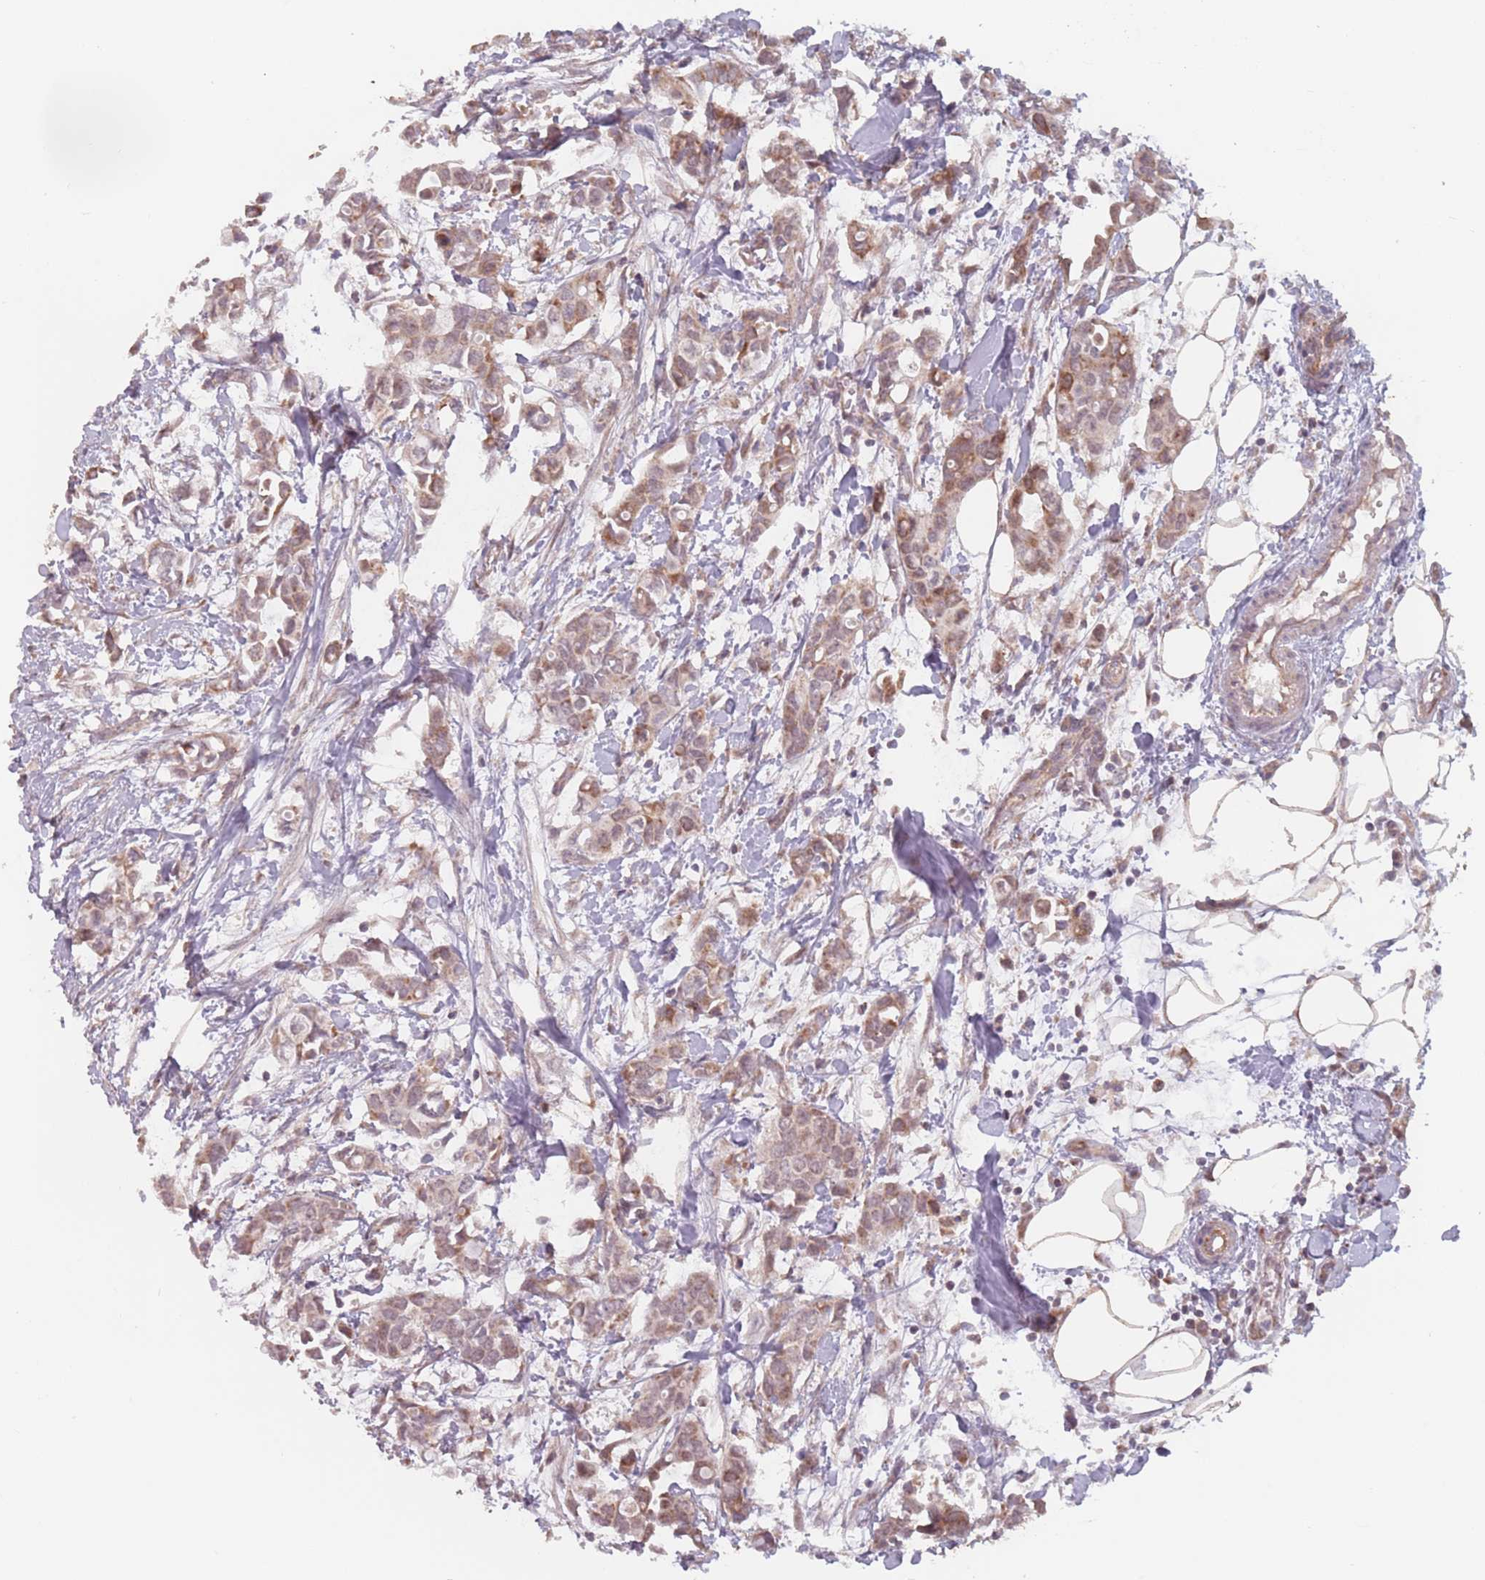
{"staining": {"intensity": "moderate", "quantity": ">75%", "location": "cytoplasmic/membranous"}, "tissue": "breast cancer", "cell_type": "Tumor cells", "image_type": "cancer", "snomed": [{"axis": "morphology", "description": "Duct carcinoma"}, {"axis": "topography", "description": "Breast"}], "caption": "IHC photomicrograph of neoplastic tissue: breast invasive ductal carcinoma stained using immunohistochemistry displays medium levels of moderate protein expression localized specifically in the cytoplasmic/membranous of tumor cells, appearing as a cytoplasmic/membranous brown color.", "gene": "VPS52", "patient": {"sex": "female", "age": 41}}